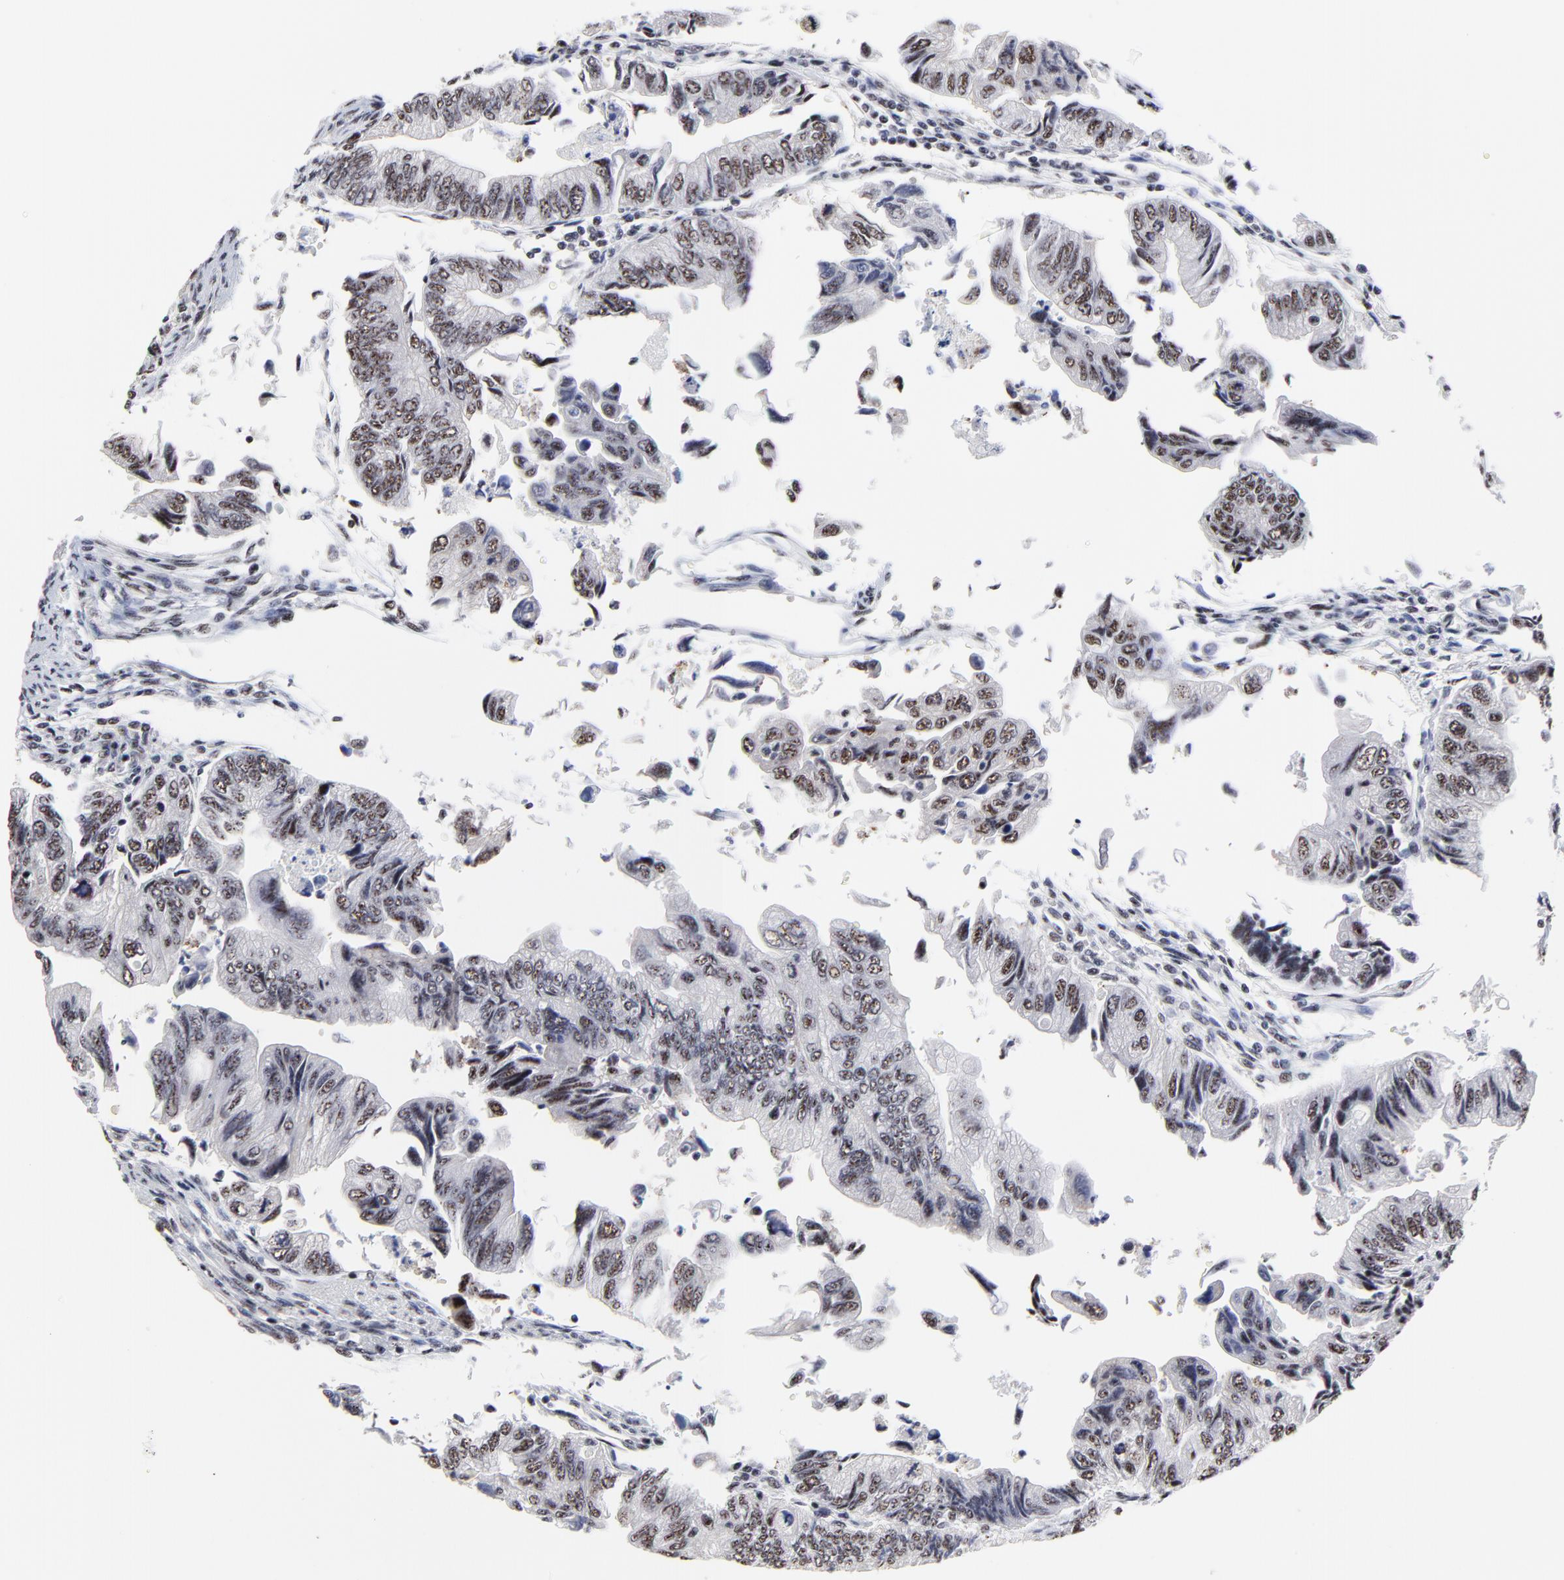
{"staining": {"intensity": "weak", "quantity": "25%-75%", "location": "nuclear"}, "tissue": "colorectal cancer", "cell_type": "Tumor cells", "image_type": "cancer", "snomed": [{"axis": "morphology", "description": "Adenocarcinoma, NOS"}, {"axis": "topography", "description": "Colon"}], "caption": "Adenocarcinoma (colorectal) stained with DAB (3,3'-diaminobenzidine) immunohistochemistry reveals low levels of weak nuclear staining in approximately 25%-75% of tumor cells.", "gene": "MBD4", "patient": {"sex": "female", "age": 11}}